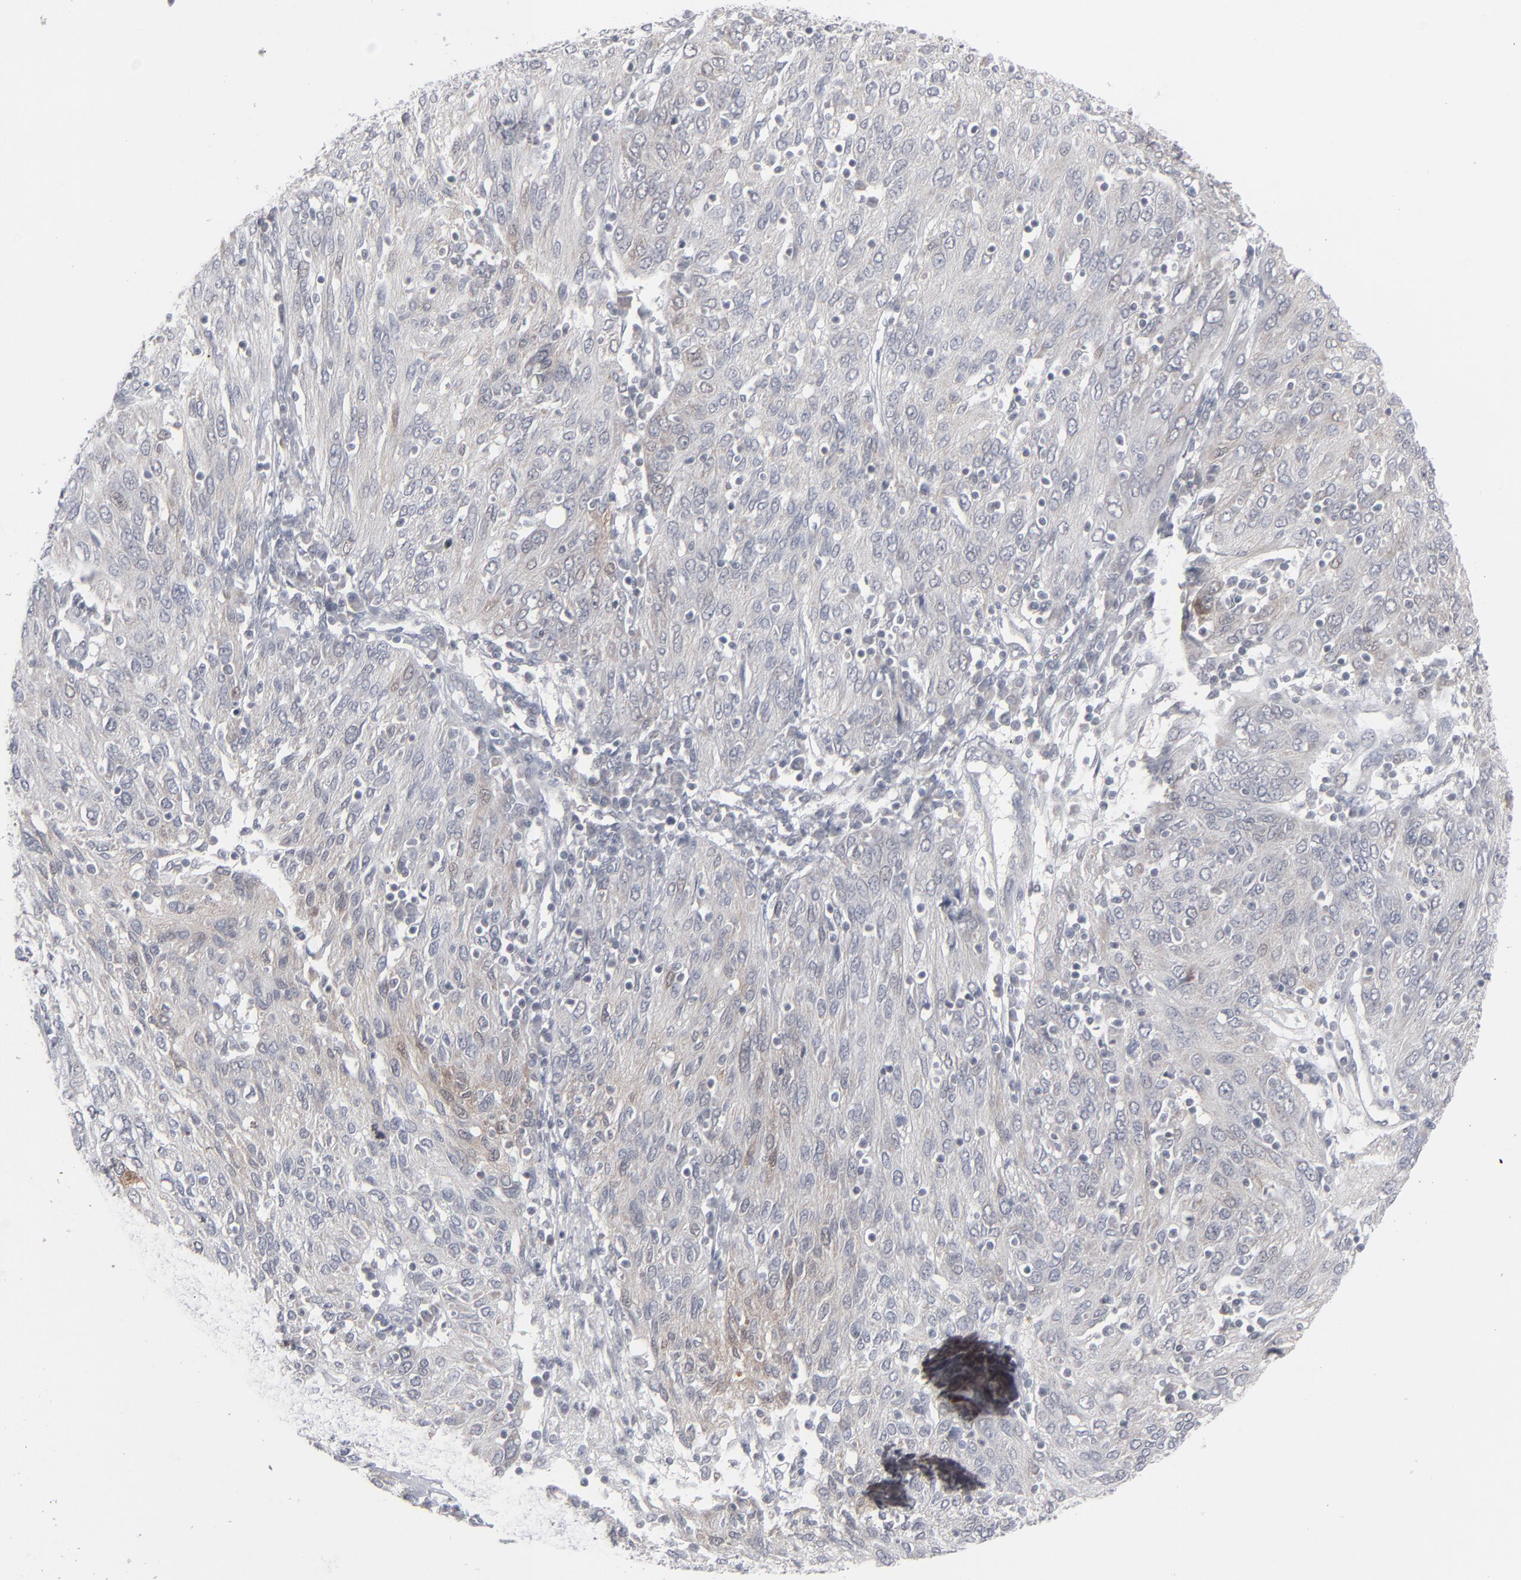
{"staining": {"intensity": "negative", "quantity": "none", "location": "none"}, "tissue": "ovarian cancer", "cell_type": "Tumor cells", "image_type": "cancer", "snomed": [{"axis": "morphology", "description": "Carcinoma, endometroid"}, {"axis": "topography", "description": "Ovary"}], "caption": "A histopathology image of endometroid carcinoma (ovarian) stained for a protein displays no brown staining in tumor cells.", "gene": "POF1B", "patient": {"sex": "female", "age": 50}}